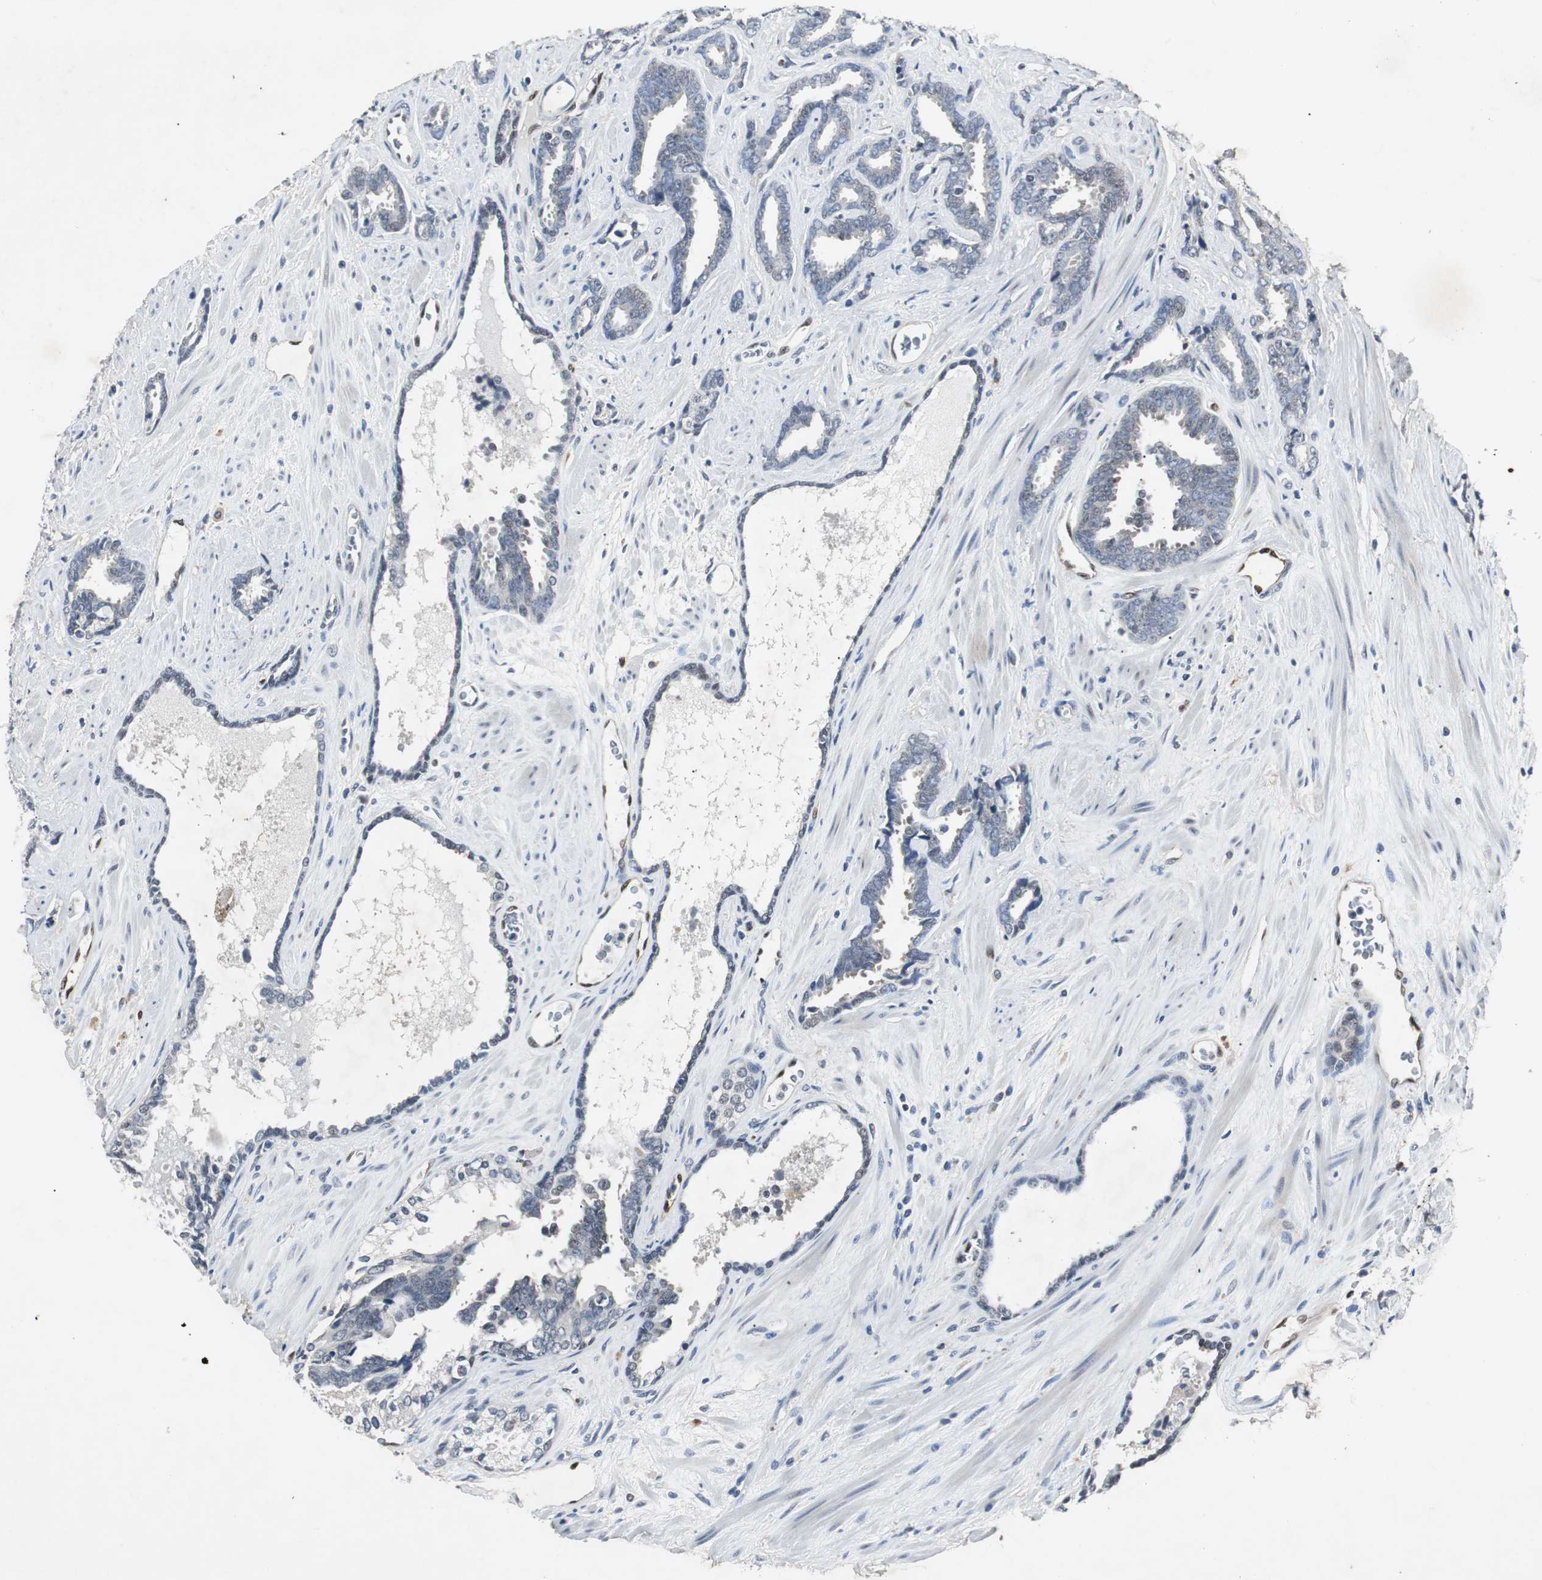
{"staining": {"intensity": "negative", "quantity": "none", "location": "none"}, "tissue": "prostate cancer", "cell_type": "Tumor cells", "image_type": "cancer", "snomed": [{"axis": "morphology", "description": "Adenocarcinoma, High grade"}, {"axis": "topography", "description": "Prostate"}], "caption": "This image is of prostate high-grade adenocarcinoma stained with immunohistochemistry to label a protein in brown with the nuclei are counter-stained blue. There is no expression in tumor cells.", "gene": "SMAD1", "patient": {"sex": "male", "age": 67}}